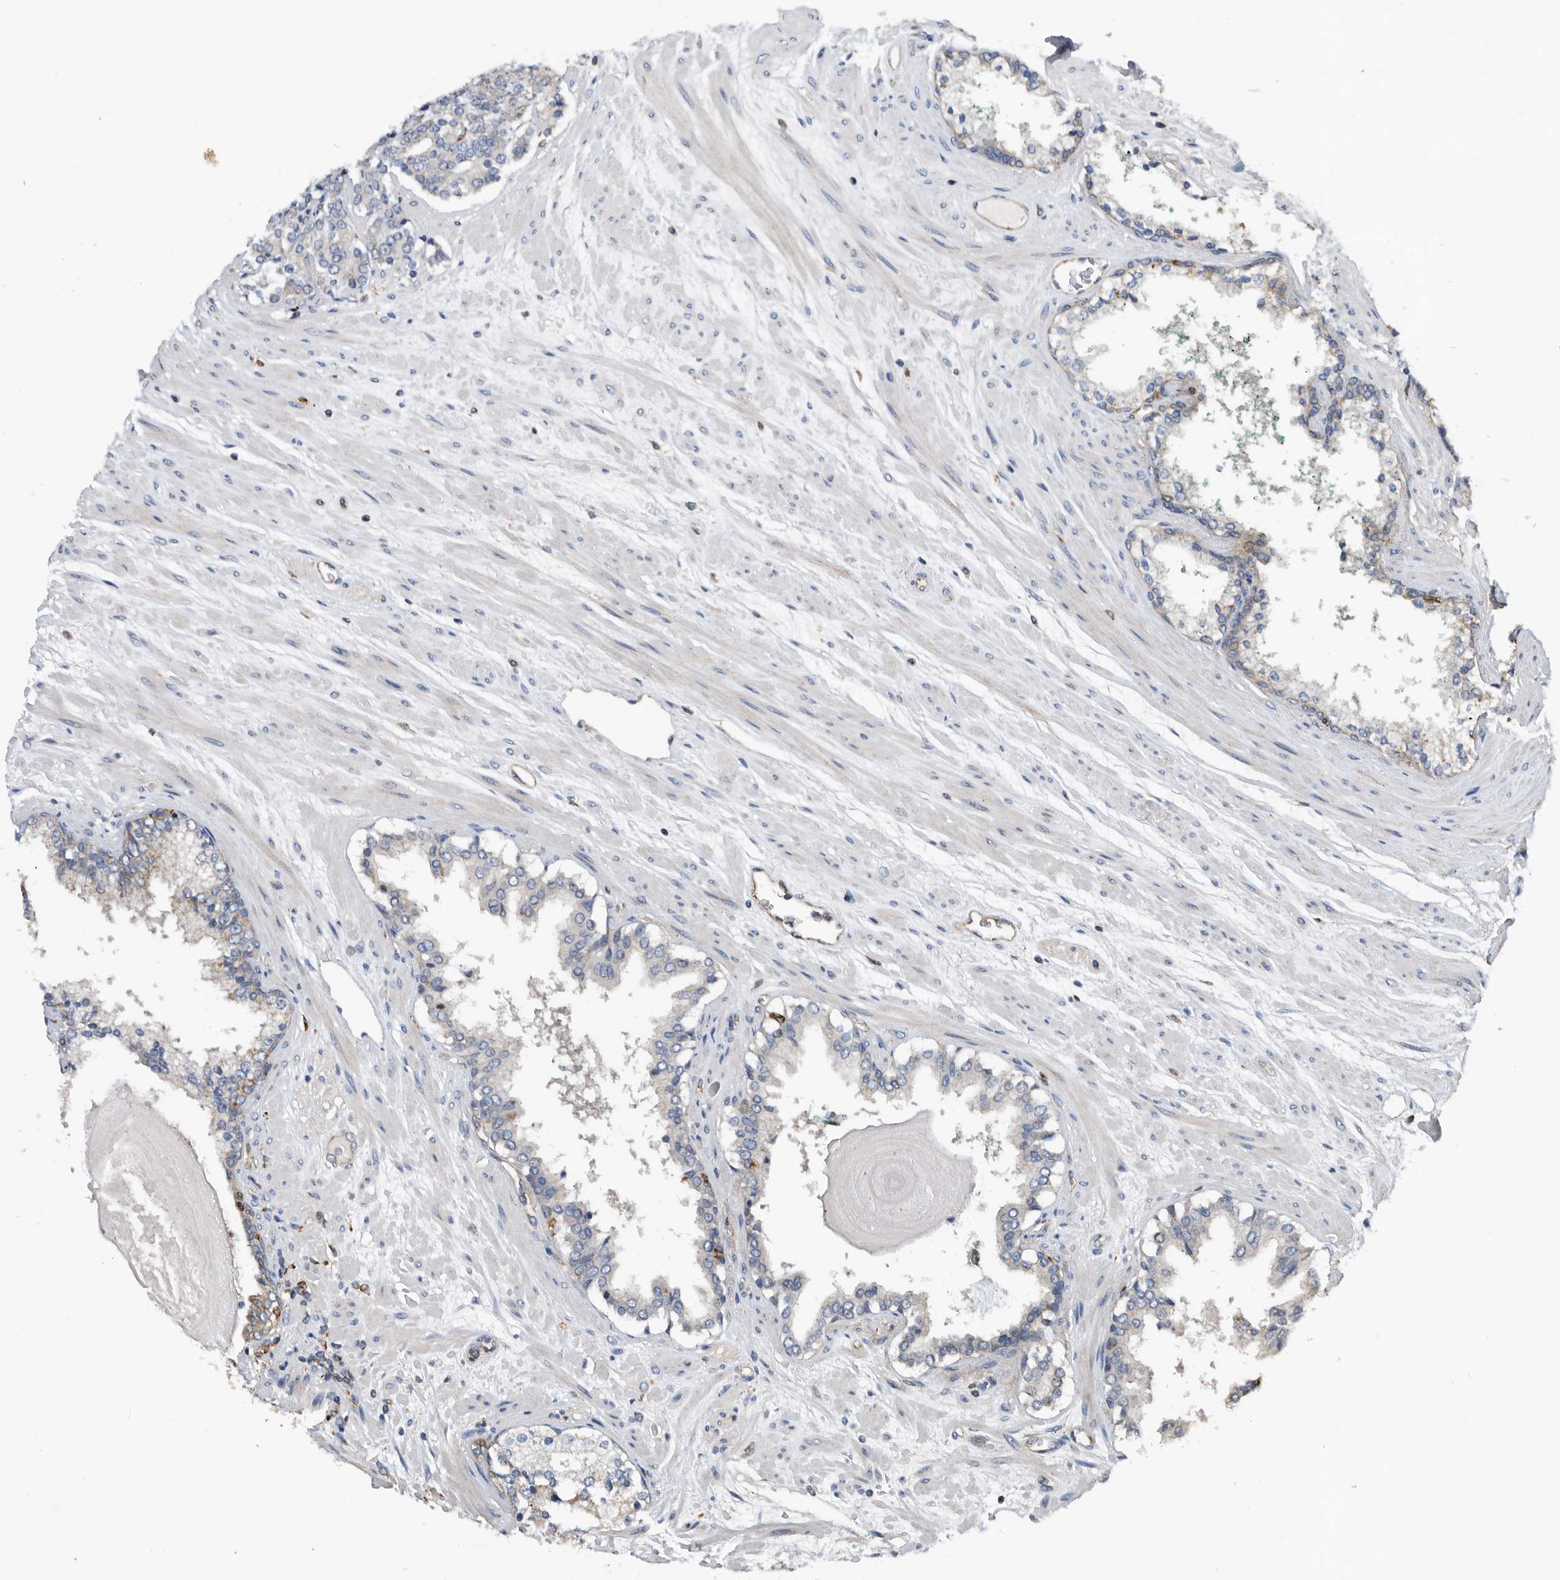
{"staining": {"intensity": "negative", "quantity": "none", "location": "none"}, "tissue": "prostate cancer", "cell_type": "Tumor cells", "image_type": "cancer", "snomed": [{"axis": "morphology", "description": "Adenocarcinoma, High grade"}, {"axis": "topography", "description": "Prostate"}], "caption": "Tumor cells show no significant expression in prostate adenocarcinoma (high-grade). The staining was performed using DAB to visualize the protein expression in brown, while the nuclei were stained in blue with hematoxylin (Magnification: 20x).", "gene": "ATAD2", "patient": {"sex": "male", "age": 71}}